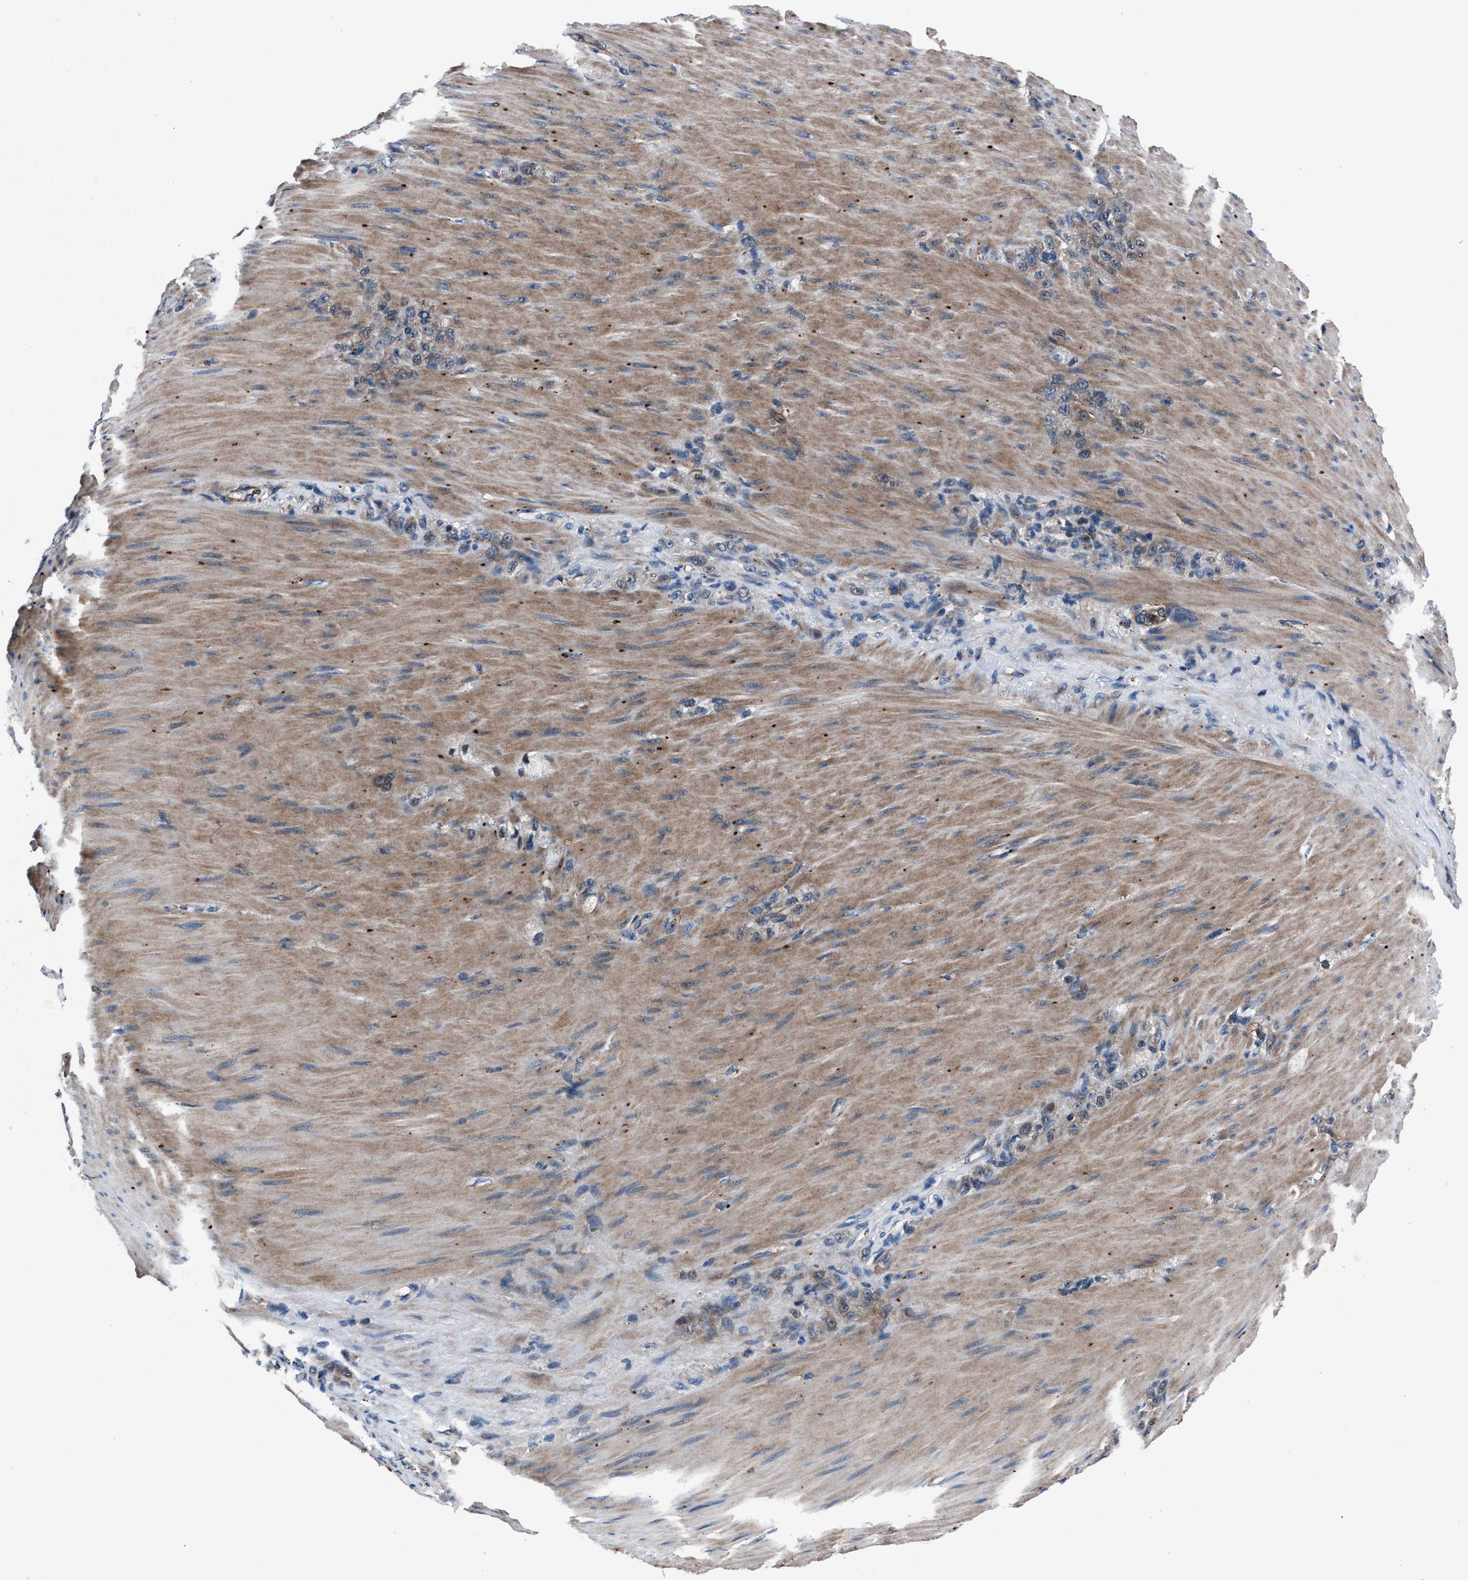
{"staining": {"intensity": "weak", "quantity": "25%-75%", "location": "cytoplasmic/membranous"}, "tissue": "stomach cancer", "cell_type": "Tumor cells", "image_type": "cancer", "snomed": [{"axis": "morphology", "description": "Normal tissue, NOS"}, {"axis": "morphology", "description": "Adenocarcinoma, NOS"}, {"axis": "topography", "description": "Stomach"}], "caption": "About 25%-75% of tumor cells in stomach cancer reveal weak cytoplasmic/membranous protein staining as visualized by brown immunohistochemical staining.", "gene": "MFSD11", "patient": {"sex": "male", "age": 82}}